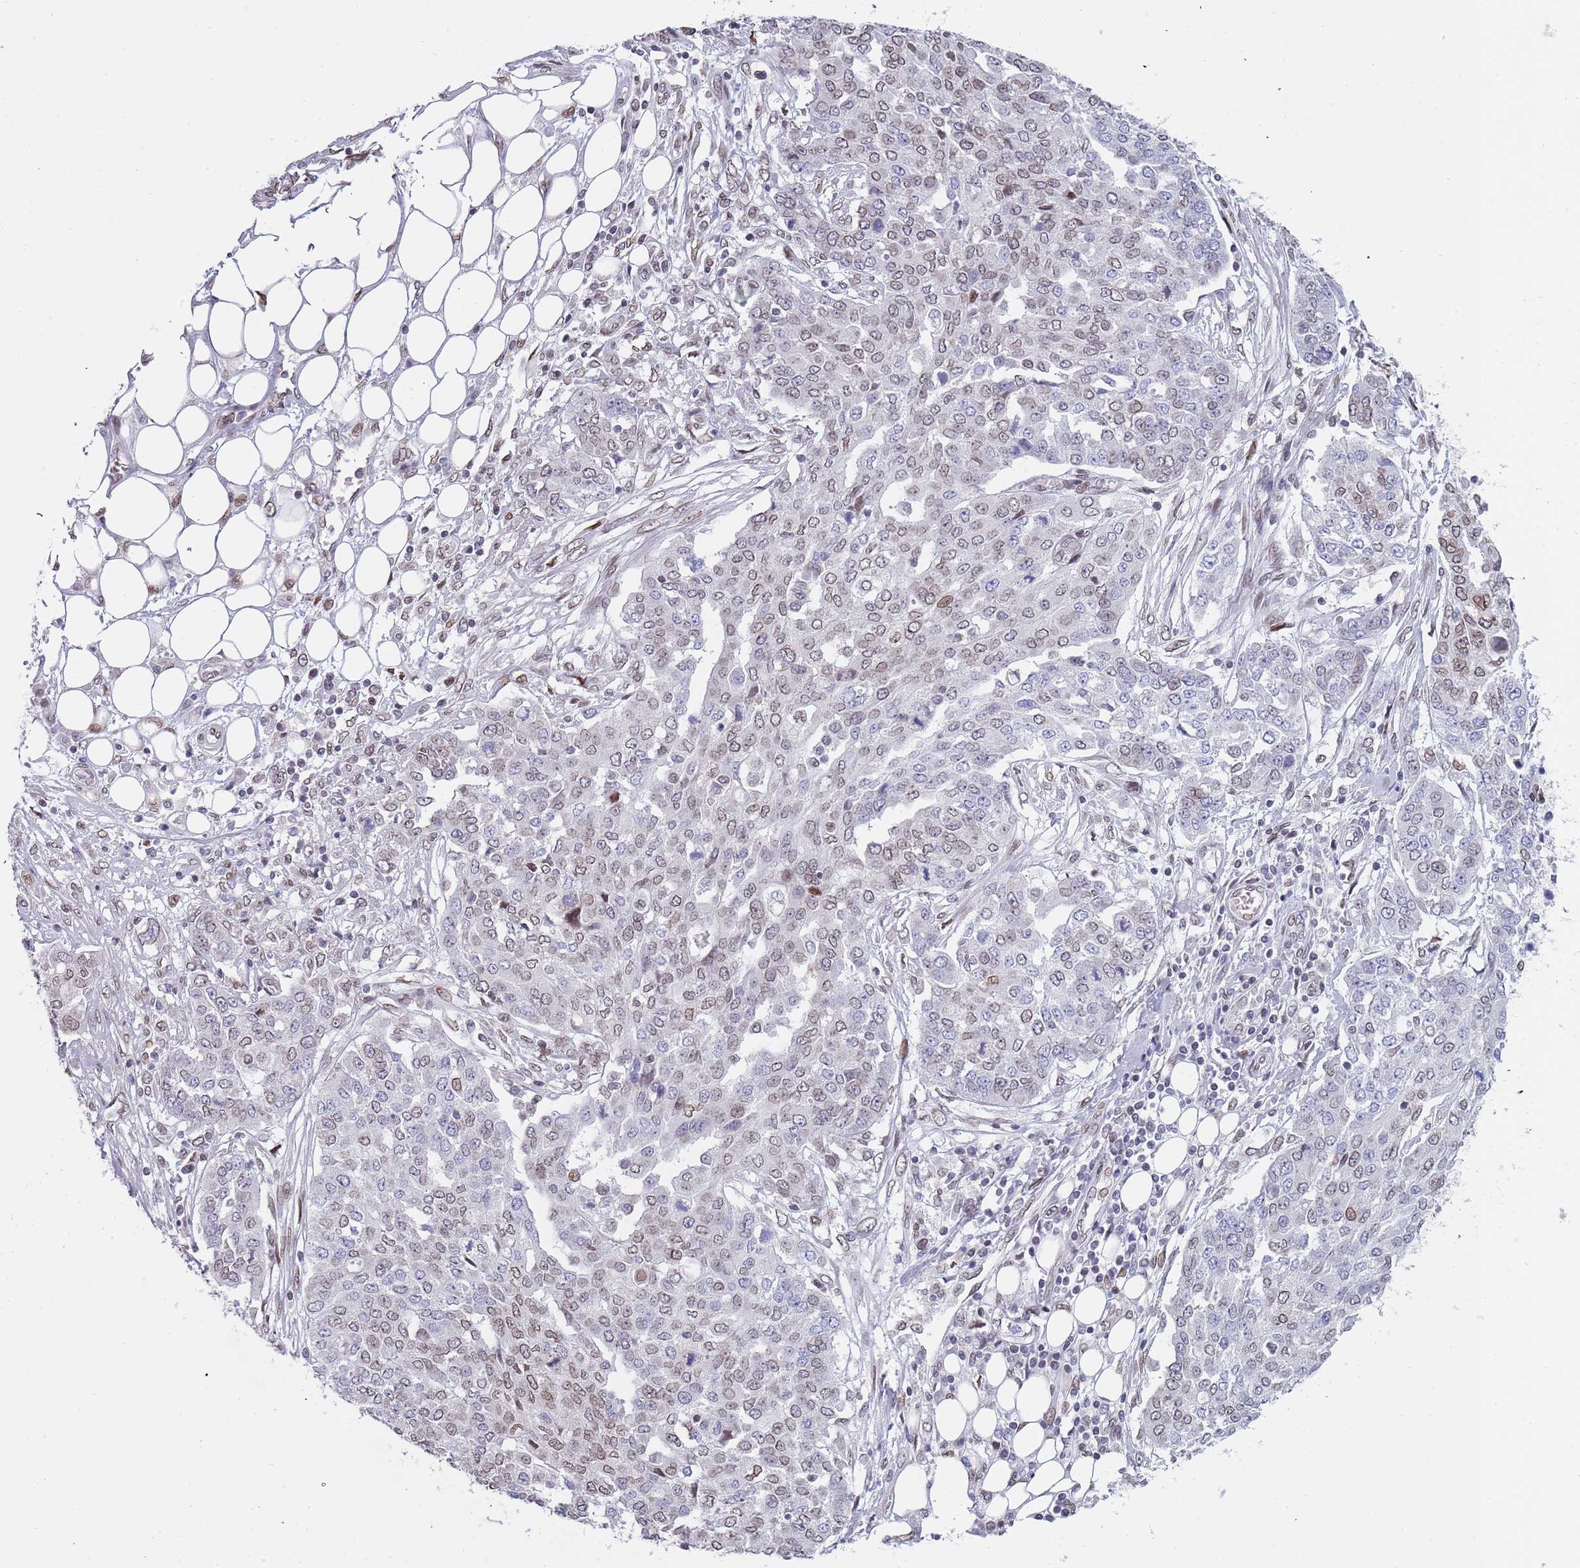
{"staining": {"intensity": "weak", "quantity": "25%-75%", "location": "cytoplasmic/membranous,nuclear"}, "tissue": "ovarian cancer", "cell_type": "Tumor cells", "image_type": "cancer", "snomed": [{"axis": "morphology", "description": "Cystadenocarcinoma, serous, NOS"}, {"axis": "topography", "description": "Soft tissue"}, {"axis": "topography", "description": "Ovary"}], "caption": "Immunohistochemistry histopathology image of ovarian serous cystadenocarcinoma stained for a protein (brown), which displays low levels of weak cytoplasmic/membranous and nuclear staining in approximately 25%-75% of tumor cells.", "gene": "KLHDC2", "patient": {"sex": "female", "age": 57}}